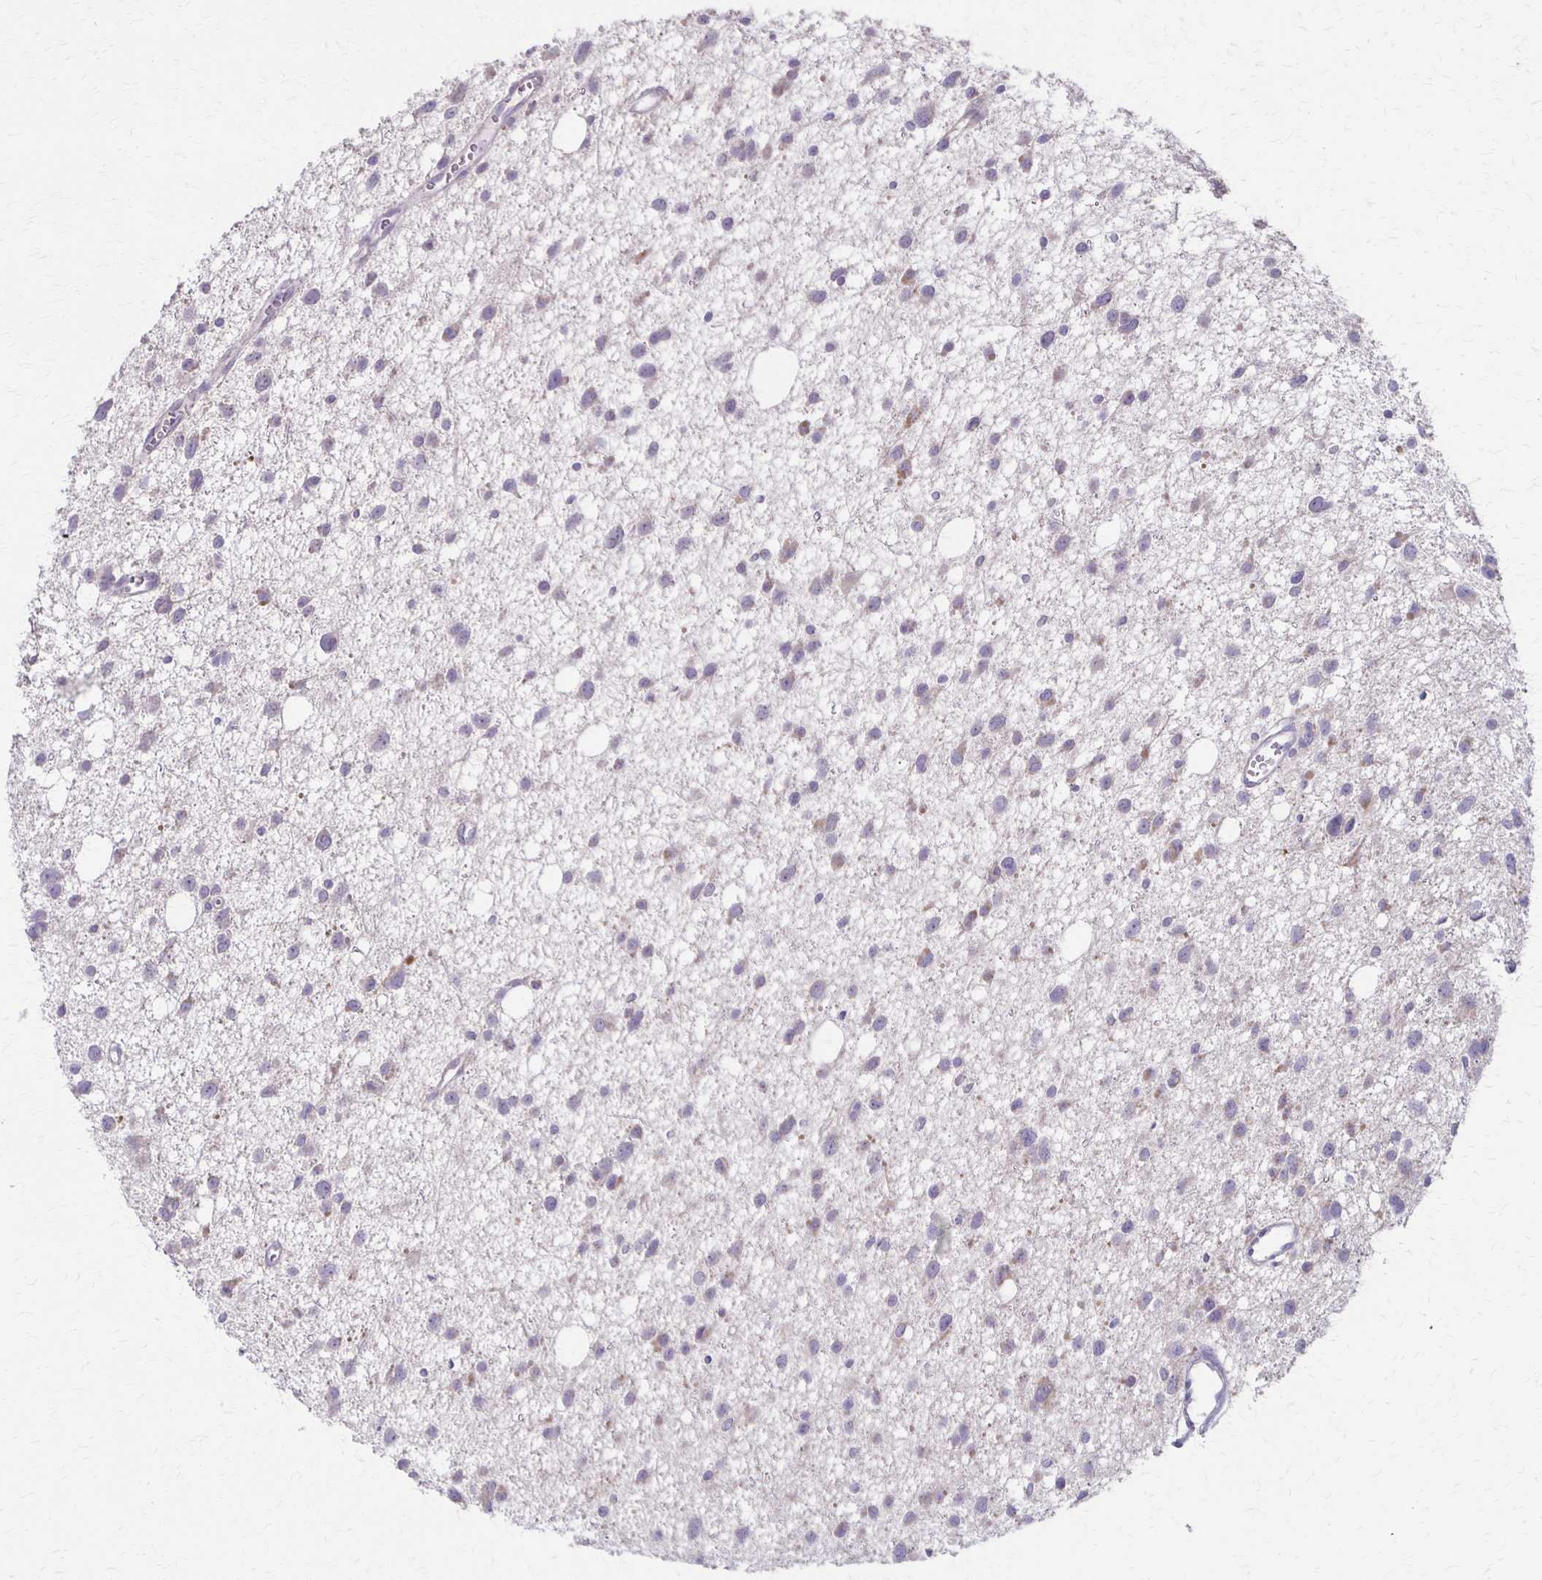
{"staining": {"intensity": "moderate", "quantity": "<25%", "location": "cytoplasmic/membranous"}, "tissue": "glioma", "cell_type": "Tumor cells", "image_type": "cancer", "snomed": [{"axis": "morphology", "description": "Glioma, malignant, High grade"}, {"axis": "topography", "description": "Brain"}], "caption": "Protein expression analysis of human malignant glioma (high-grade) reveals moderate cytoplasmic/membranous staining in about <25% of tumor cells.", "gene": "SLC35E2B", "patient": {"sex": "male", "age": 23}}